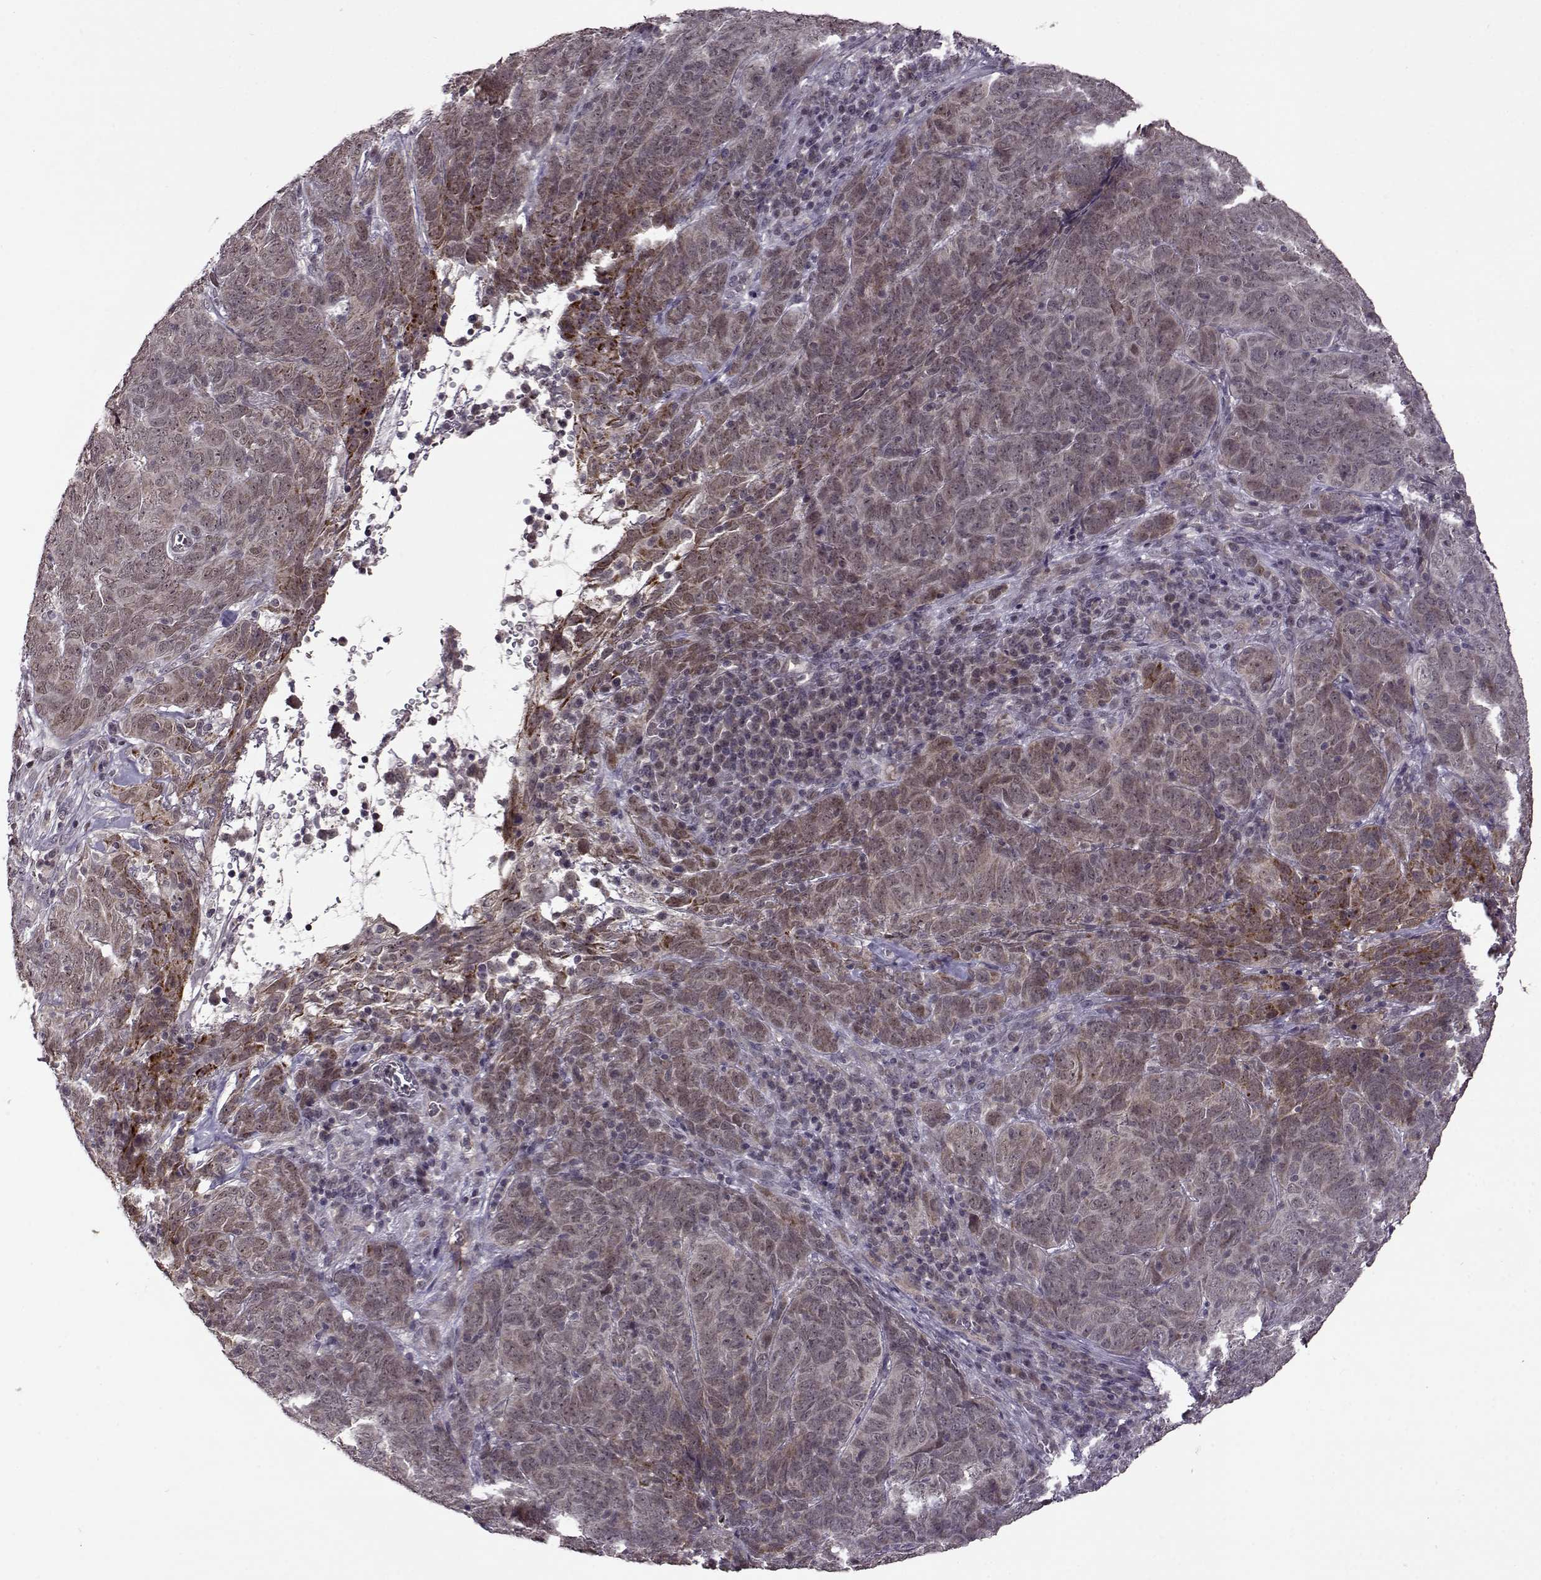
{"staining": {"intensity": "weak", "quantity": "<25%", "location": "cytoplasmic/membranous"}, "tissue": "skin cancer", "cell_type": "Tumor cells", "image_type": "cancer", "snomed": [{"axis": "morphology", "description": "Squamous cell carcinoma, NOS"}, {"axis": "topography", "description": "Skin"}, {"axis": "topography", "description": "Anal"}], "caption": "High magnification brightfield microscopy of skin cancer stained with DAB (3,3'-diaminobenzidine) (brown) and counterstained with hematoxylin (blue): tumor cells show no significant staining.", "gene": "MAIP1", "patient": {"sex": "female", "age": 51}}